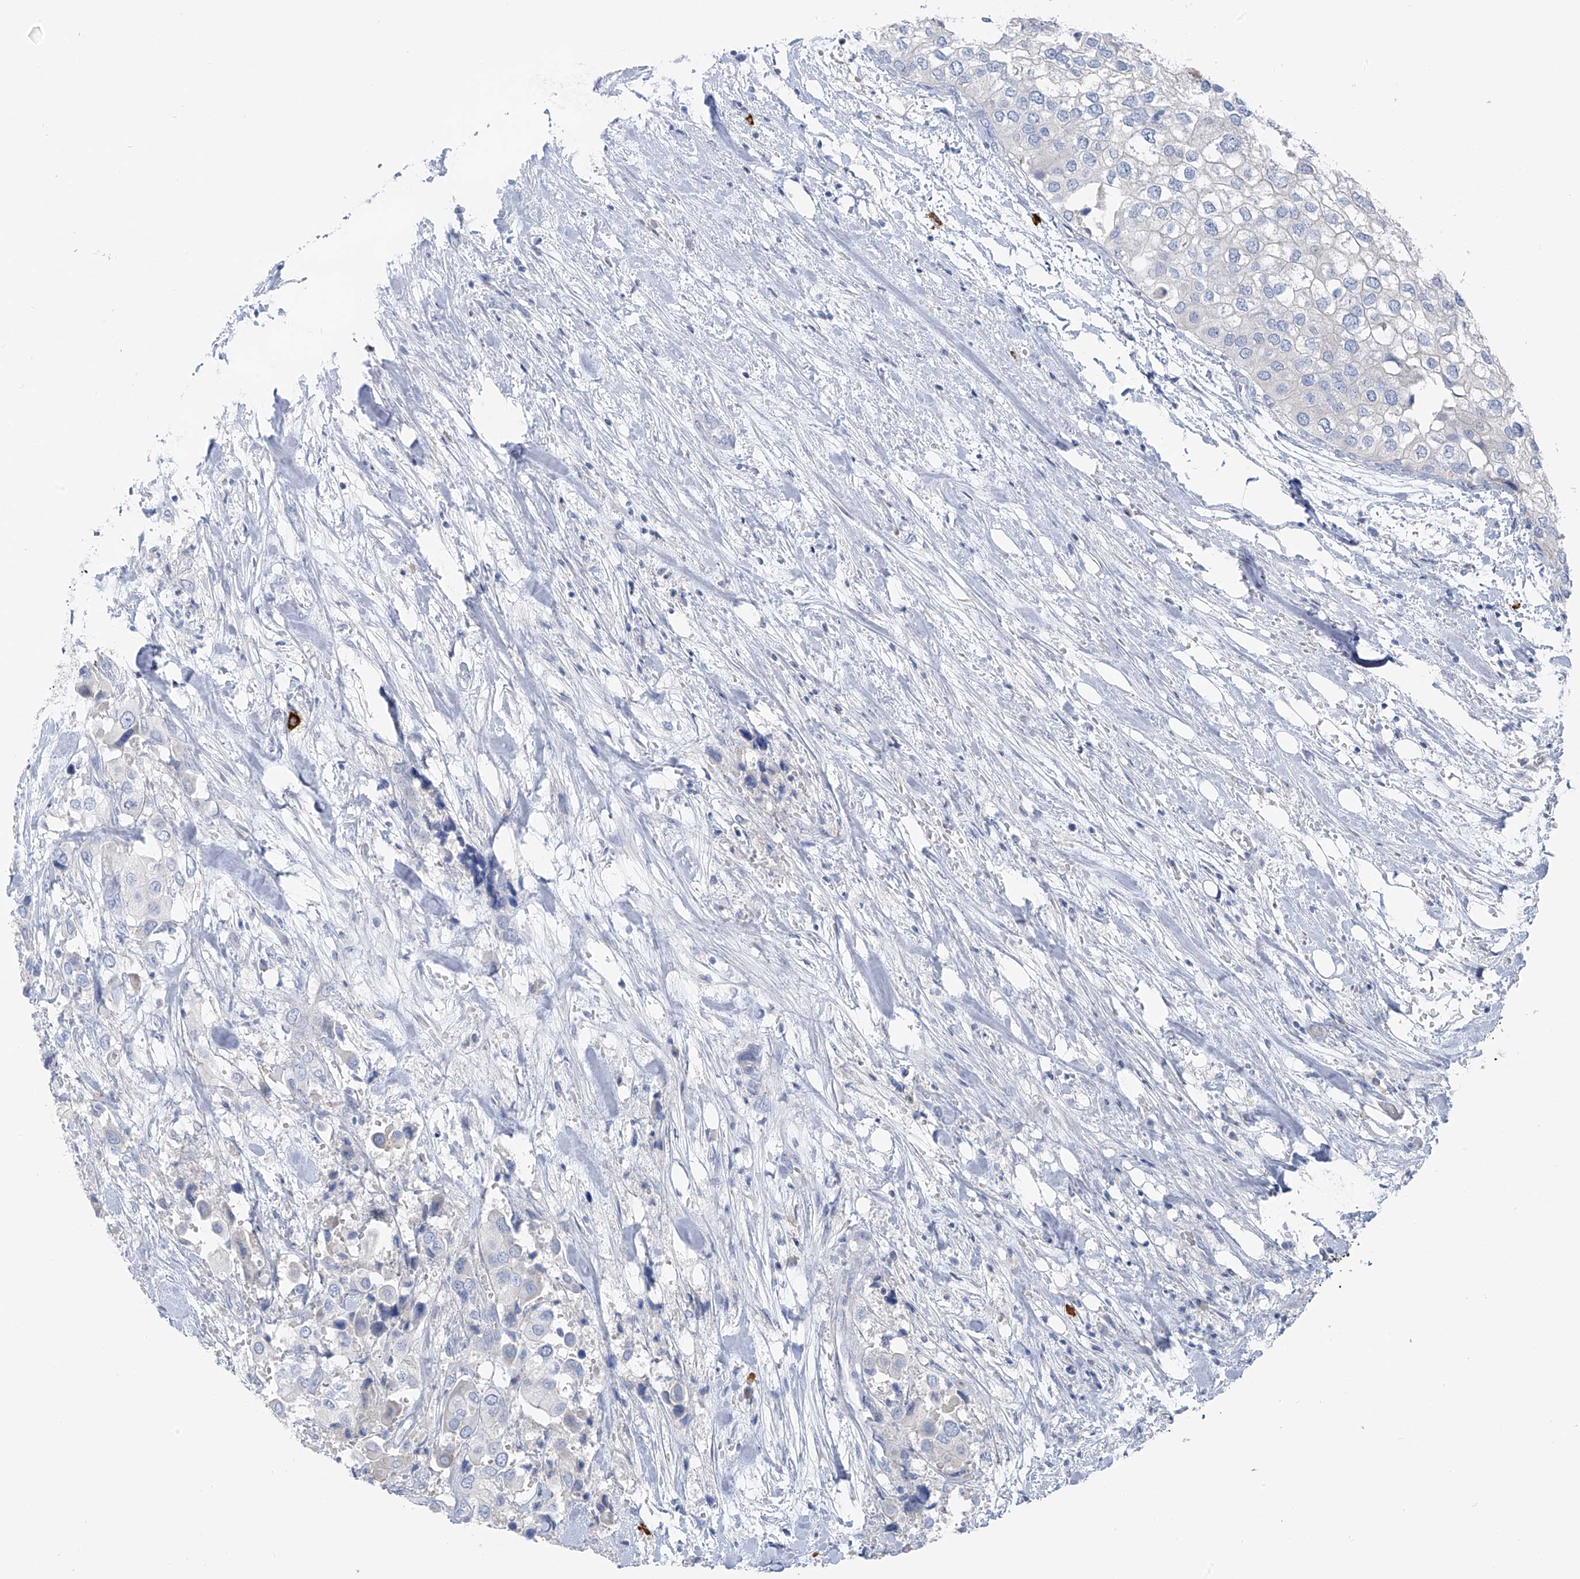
{"staining": {"intensity": "negative", "quantity": "none", "location": "none"}, "tissue": "urothelial cancer", "cell_type": "Tumor cells", "image_type": "cancer", "snomed": [{"axis": "morphology", "description": "Urothelial carcinoma, High grade"}, {"axis": "topography", "description": "Urinary bladder"}], "caption": "Human urothelial carcinoma (high-grade) stained for a protein using immunohistochemistry demonstrates no positivity in tumor cells.", "gene": "POMGNT2", "patient": {"sex": "male", "age": 64}}